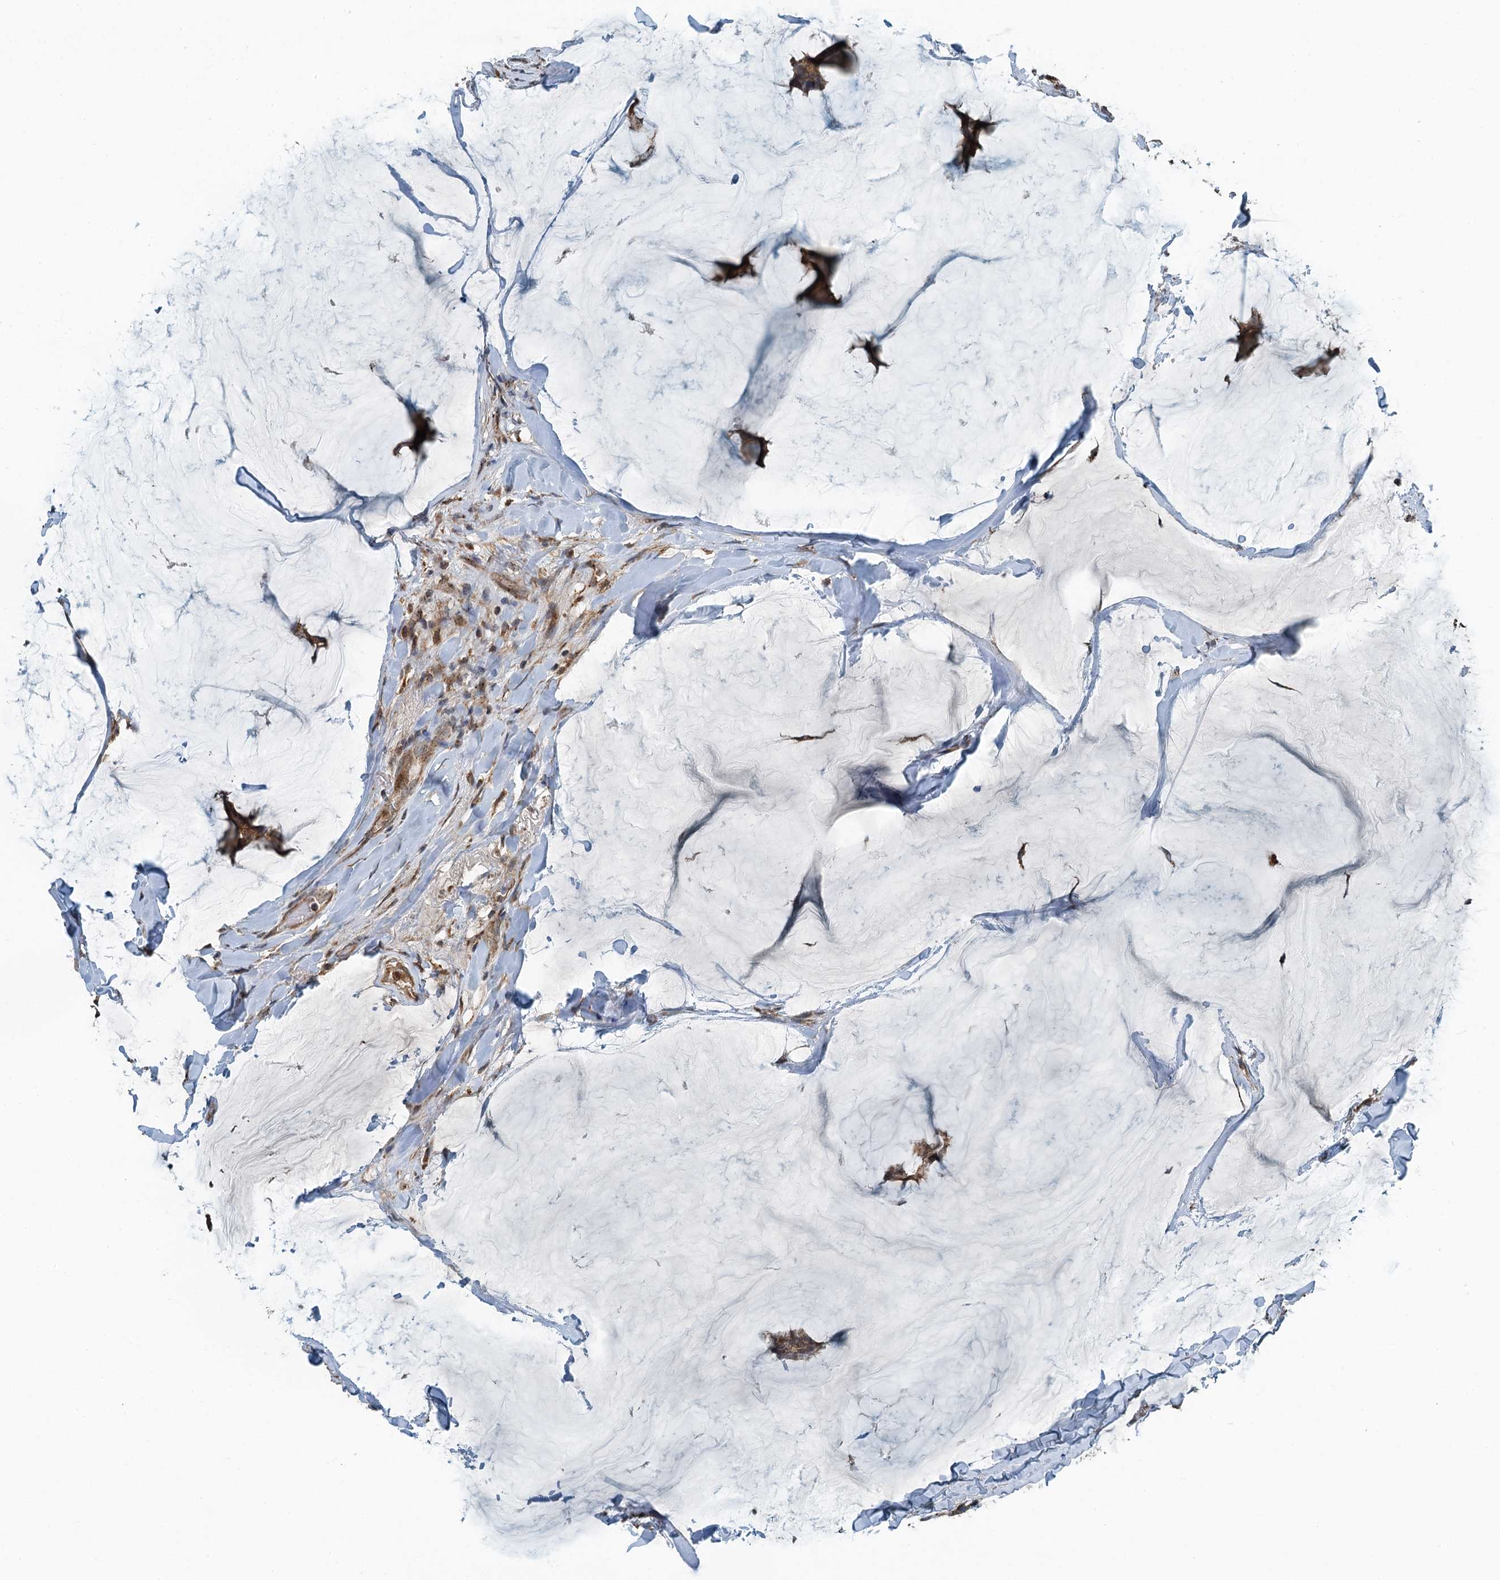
{"staining": {"intensity": "moderate", "quantity": ">75%", "location": "cytoplasmic/membranous,nuclear"}, "tissue": "breast cancer", "cell_type": "Tumor cells", "image_type": "cancer", "snomed": [{"axis": "morphology", "description": "Duct carcinoma"}, {"axis": "topography", "description": "Breast"}], "caption": "A medium amount of moderate cytoplasmic/membranous and nuclear positivity is present in approximately >75% of tumor cells in breast cancer tissue.", "gene": "BMERB1", "patient": {"sex": "female", "age": 93}}